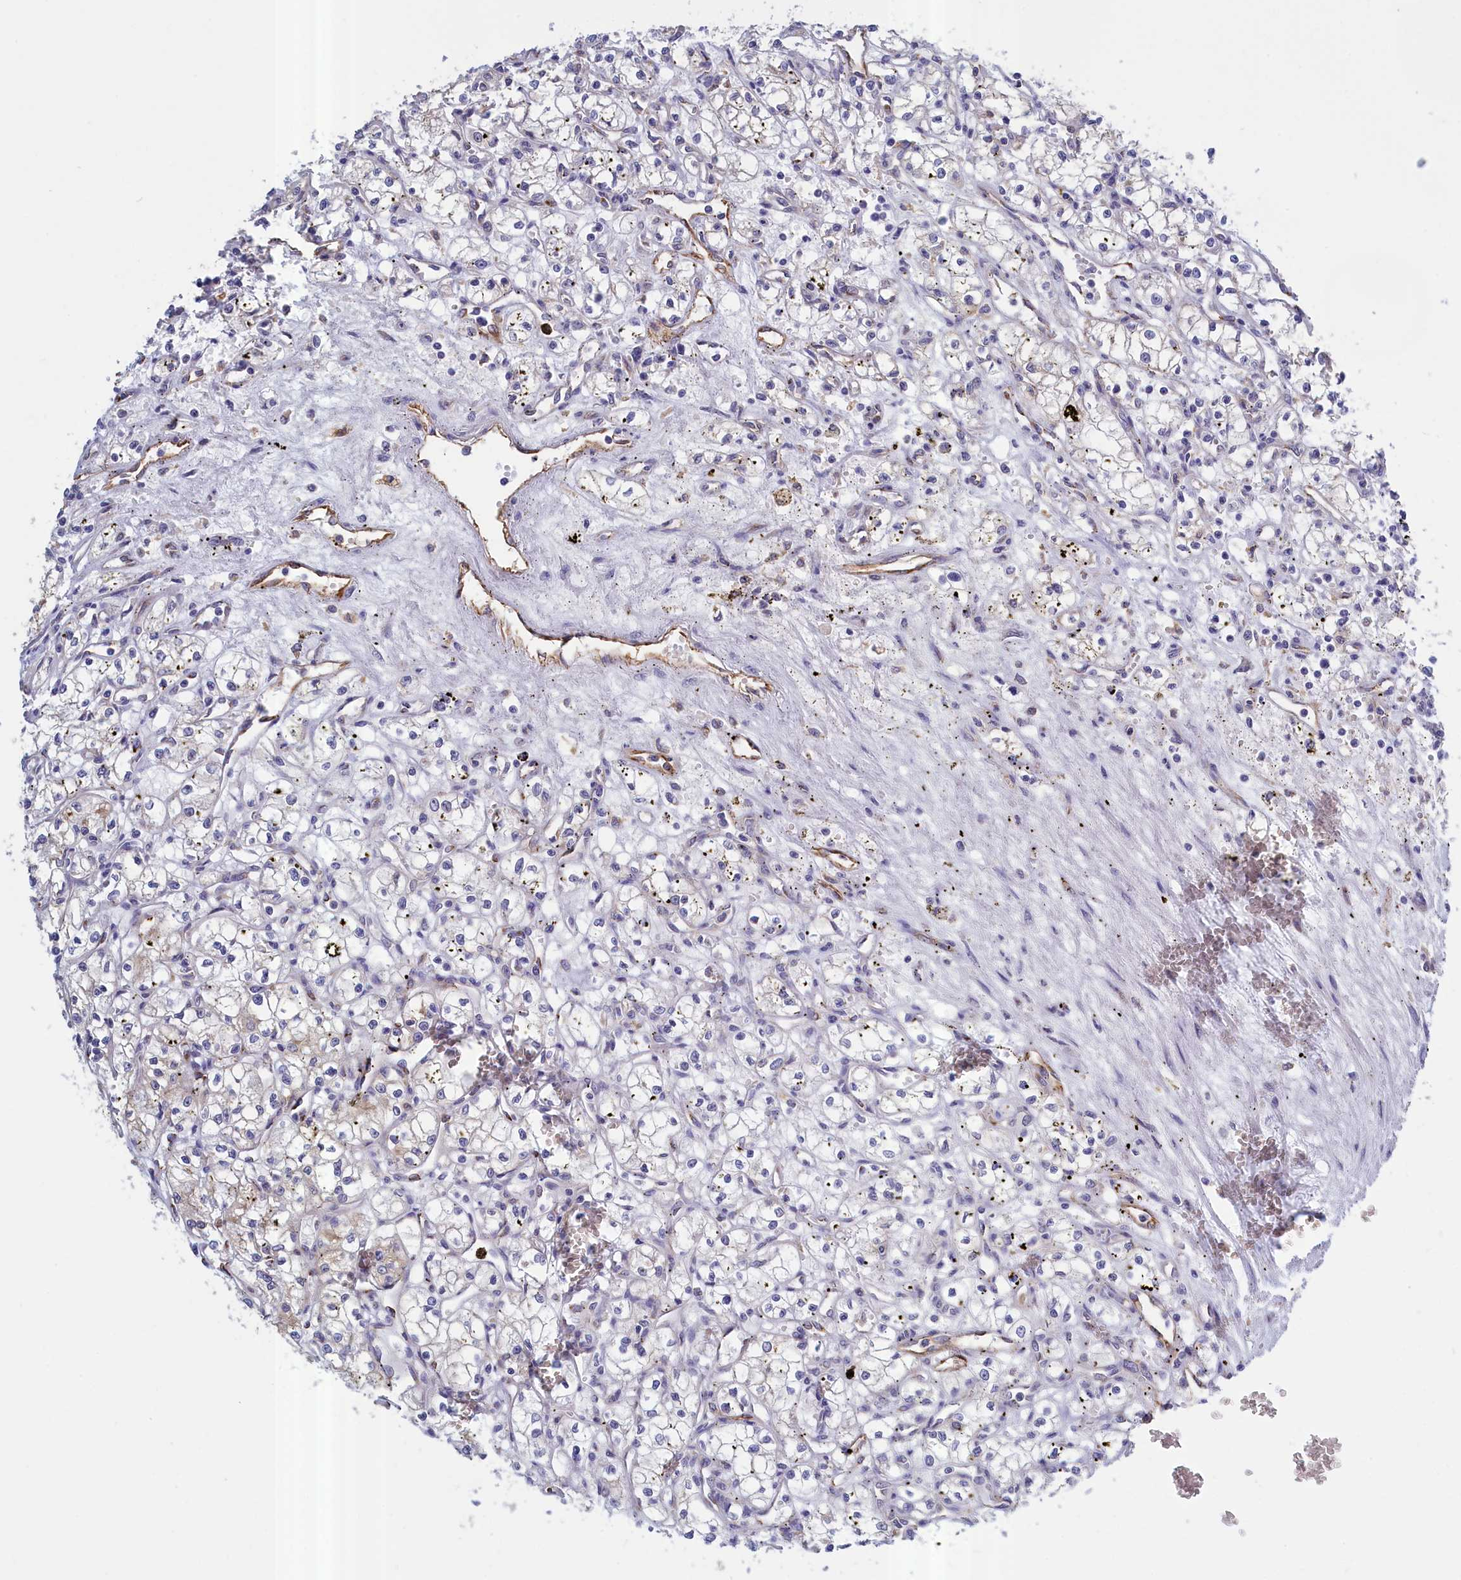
{"staining": {"intensity": "negative", "quantity": "none", "location": "none"}, "tissue": "renal cancer", "cell_type": "Tumor cells", "image_type": "cancer", "snomed": [{"axis": "morphology", "description": "Adenocarcinoma, NOS"}, {"axis": "topography", "description": "Kidney"}], "caption": "DAB (3,3'-diaminobenzidine) immunohistochemical staining of human renal adenocarcinoma exhibits no significant expression in tumor cells. Nuclei are stained in blue.", "gene": "COL19A1", "patient": {"sex": "male", "age": 59}}